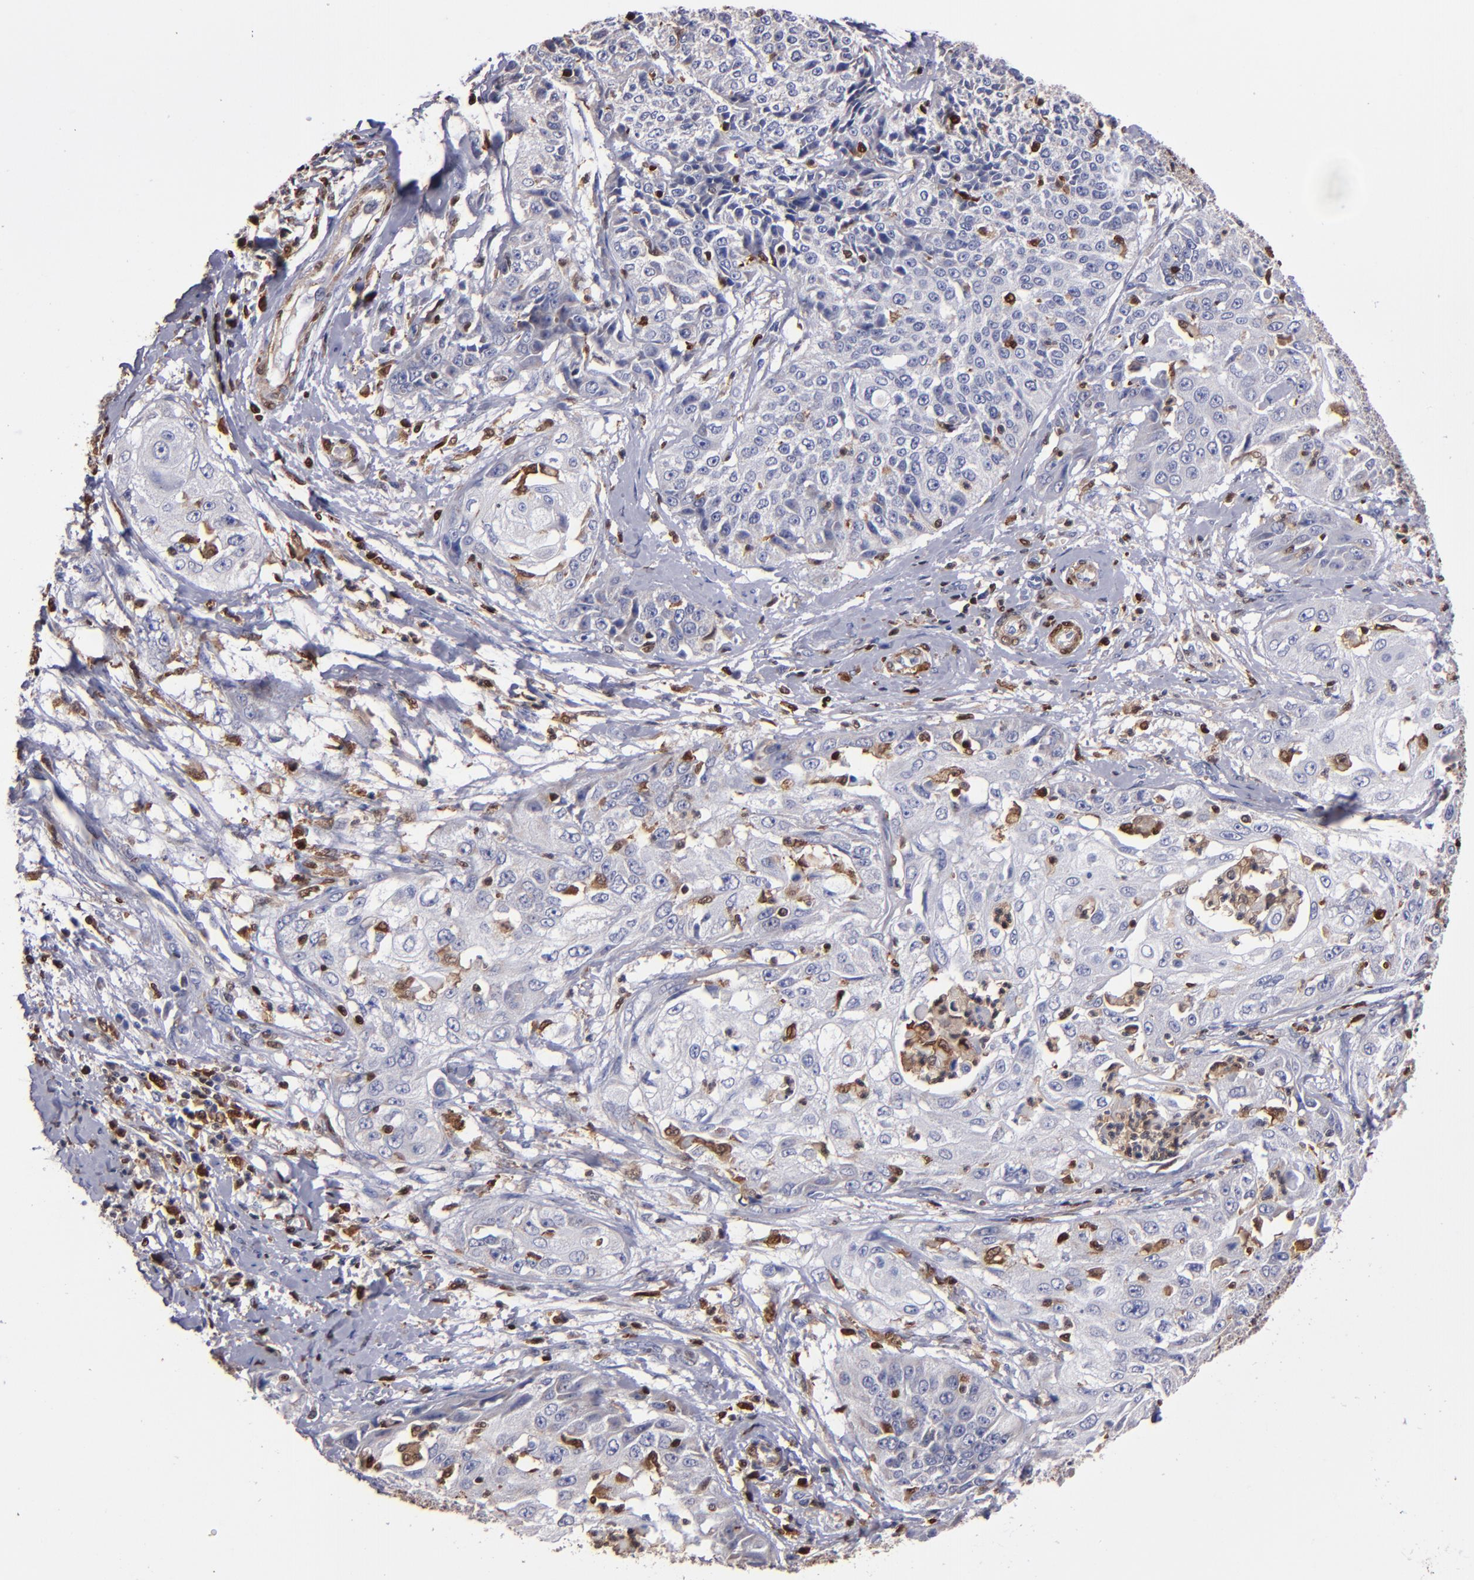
{"staining": {"intensity": "weak", "quantity": "<25%", "location": "cytoplasmic/membranous,nuclear"}, "tissue": "cervical cancer", "cell_type": "Tumor cells", "image_type": "cancer", "snomed": [{"axis": "morphology", "description": "Squamous cell carcinoma, NOS"}, {"axis": "topography", "description": "Cervix"}], "caption": "This histopathology image is of cervical cancer stained with immunohistochemistry (IHC) to label a protein in brown with the nuclei are counter-stained blue. There is no staining in tumor cells. Nuclei are stained in blue.", "gene": "S100A4", "patient": {"sex": "female", "age": 64}}